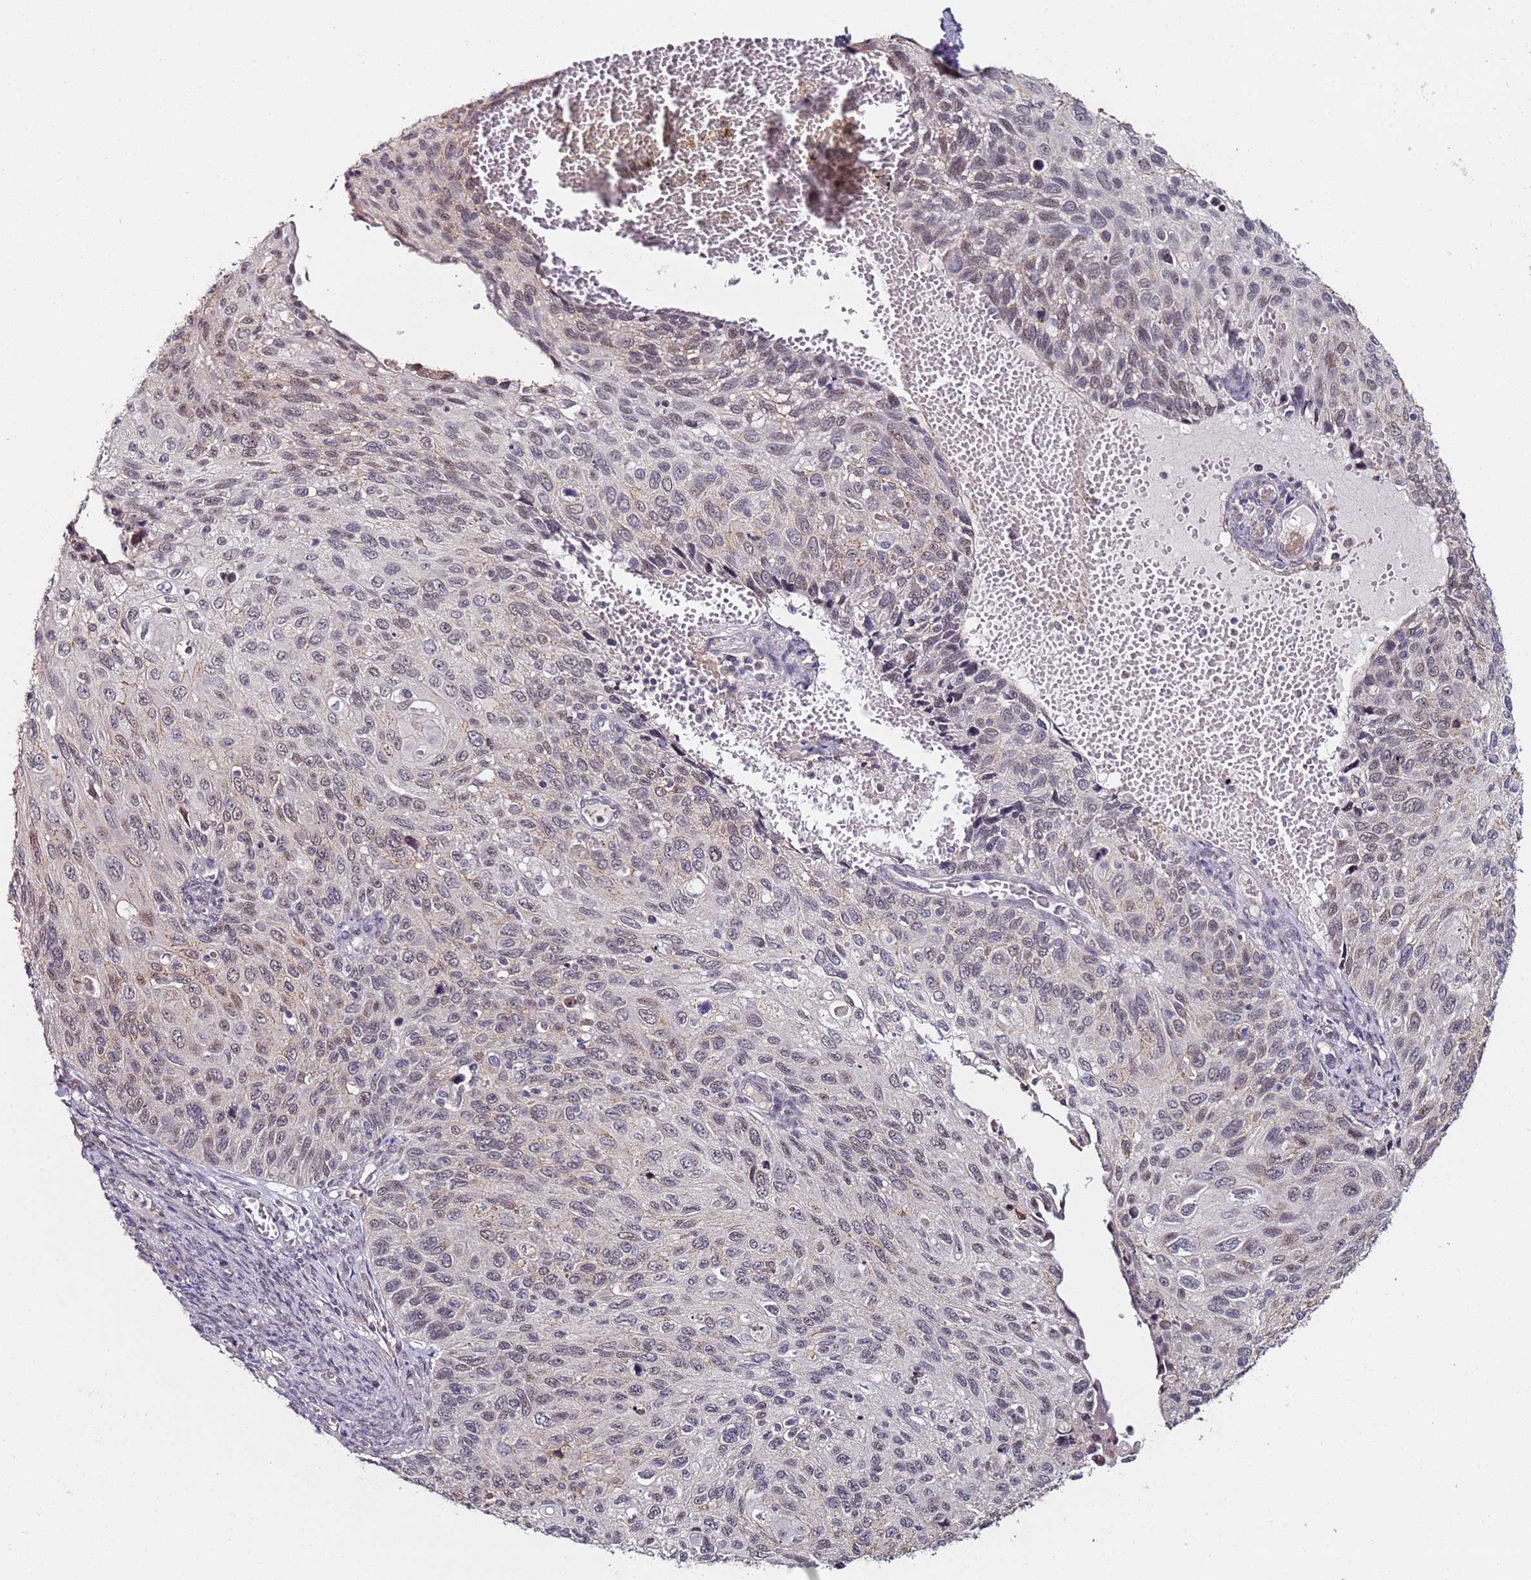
{"staining": {"intensity": "weak", "quantity": "<25%", "location": "nuclear"}, "tissue": "cervical cancer", "cell_type": "Tumor cells", "image_type": "cancer", "snomed": [{"axis": "morphology", "description": "Squamous cell carcinoma, NOS"}, {"axis": "topography", "description": "Cervix"}], "caption": "This micrograph is of squamous cell carcinoma (cervical) stained with IHC to label a protein in brown with the nuclei are counter-stained blue. There is no positivity in tumor cells. Brightfield microscopy of immunohistochemistry (IHC) stained with DAB (brown) and hematoxylin (blue), captured at high magnification.", "gene": "DUSP28", "patient": {"sex": "female", "age": 70}}